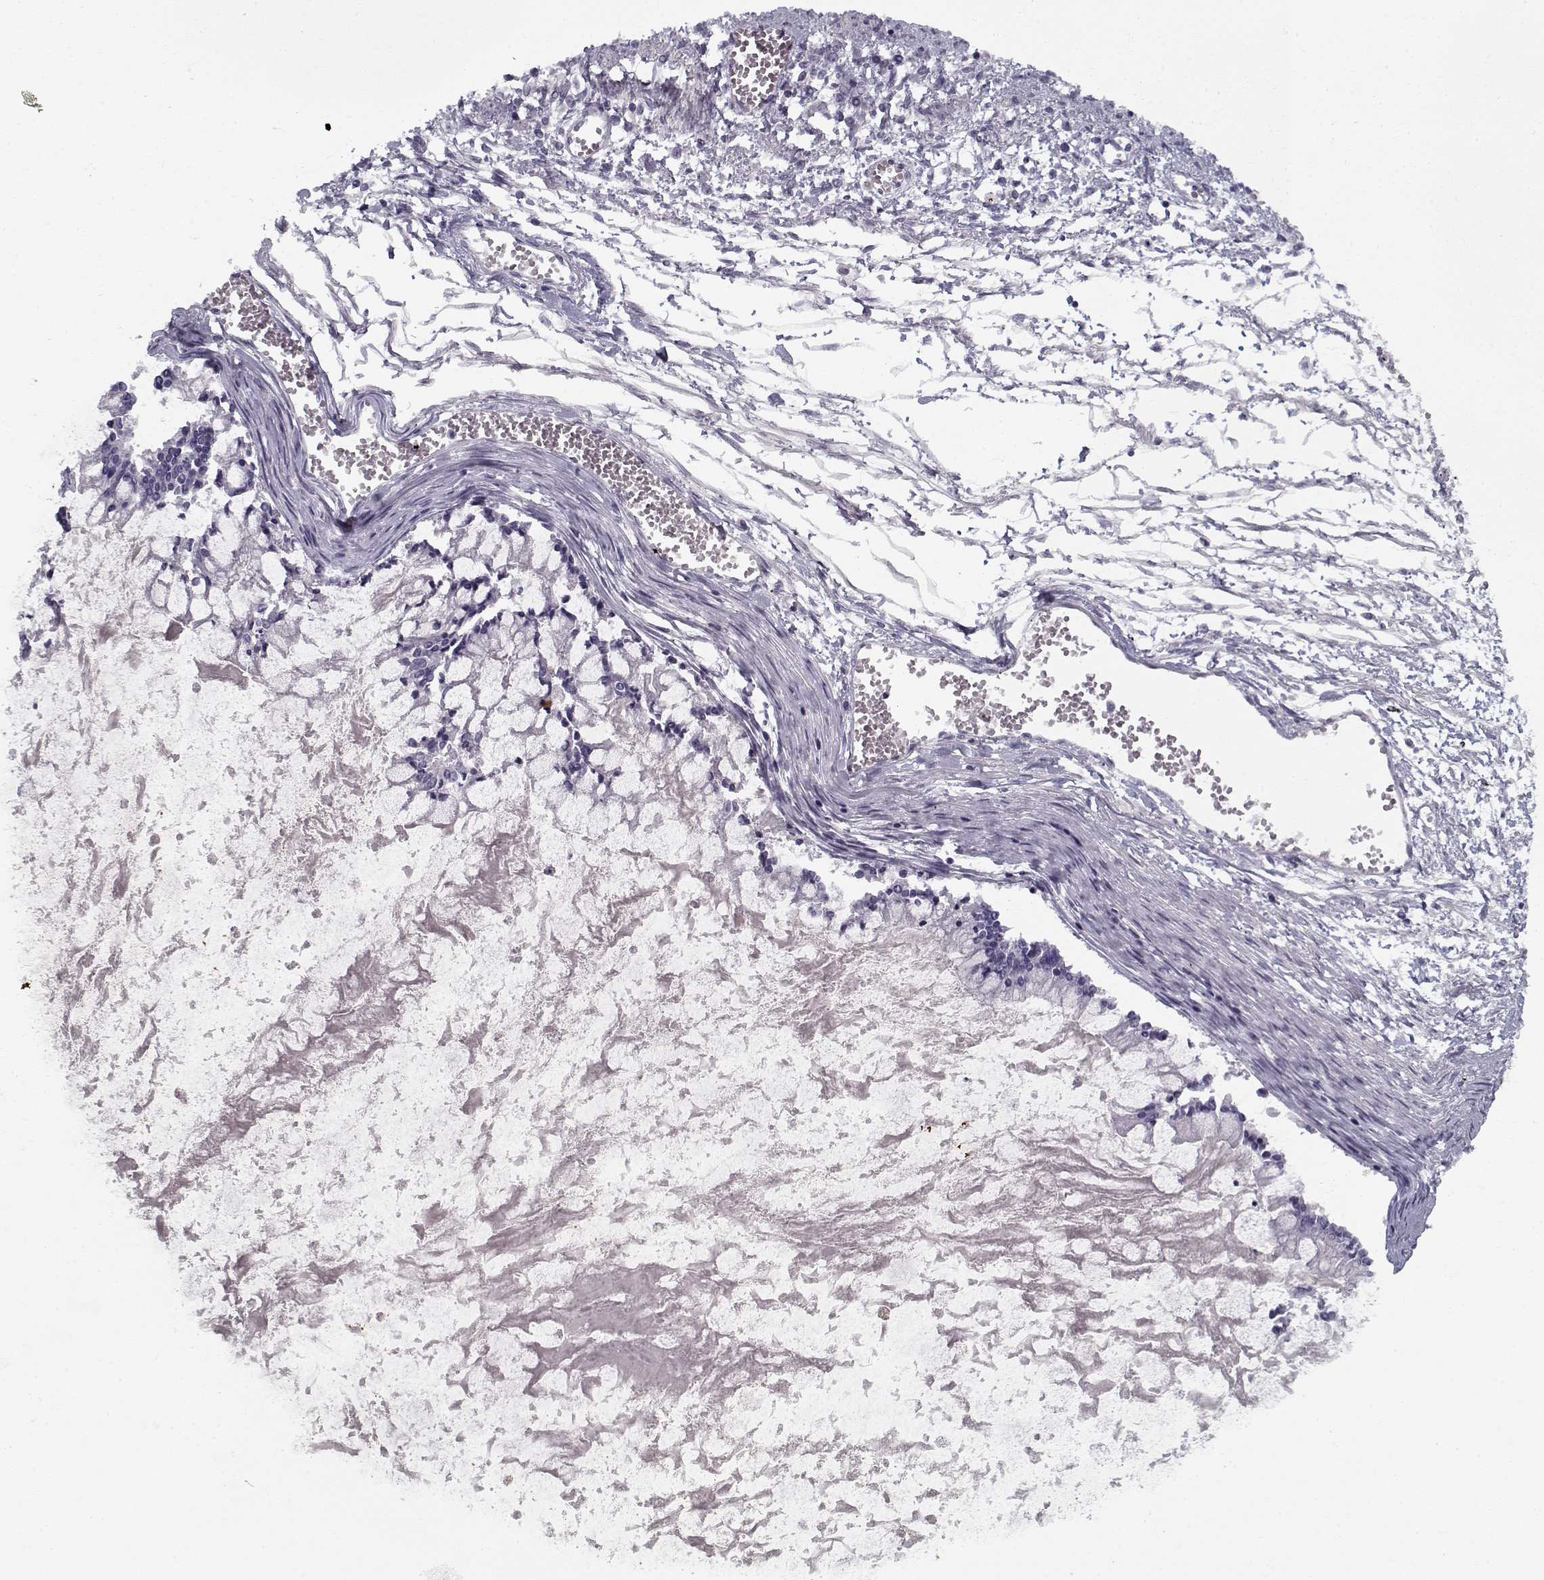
{"staining": {"intensity": "negative", "quantity": "none", "location": "none"}, "tissue": "ovarian cancer", "cell_type": "Tumor cells", "image_type": "cancer", "snomed": [{"axis": "morphology", "description": "Cystadenocarcinoma, mucinous, NOS"}, {"axis": "topography", "description": "Ovary"}], "caption": "High magnification brightfield microscopy of ovarian mucinous cystadenocarcinoma stained with DAB (3,3'-diaminobenzidine) (brown) and counterstained with hematoxylin (blue): tumor cells show no significant expression. (IHC, brightfield microscopy, high magnification).", "gene": "SPACA9", "patient": {"sex": "female", "age": 67}}